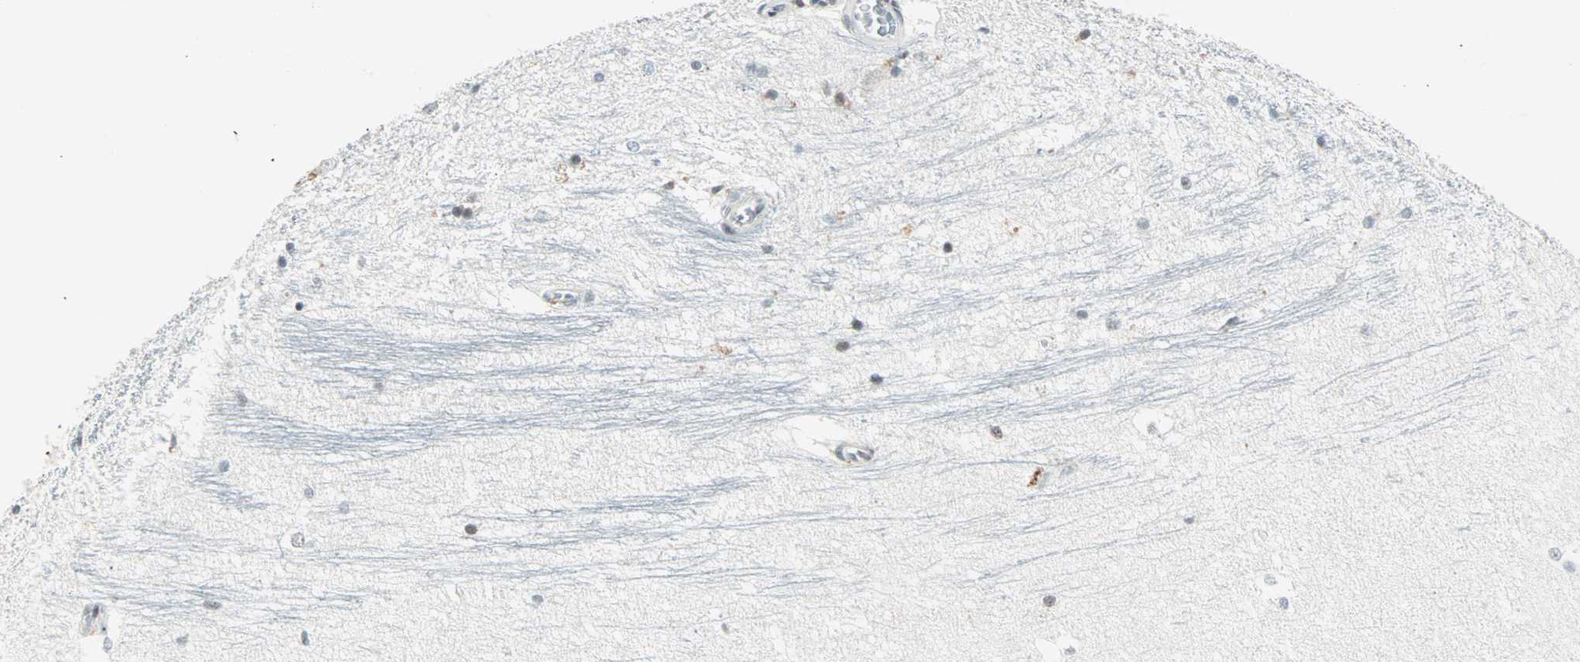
{"staining": {"intensity": "weak", "quantity": "<25%", "location": "nuclear"}, "tissue": "hippocampus", "cell_type": "Glial cells", "image_type": "normal", "snomed": [{"axis": "morphology", "description": "Normal tissue, NOS"}, {"axis": "topography", "description": "Hippocampus"}], "caption": "DAB immunohistochemical staining of normal hippocampus displays no significant expression in glial cells.", "gene": "SIN3A", "patient": {"sex": "female", "age": 19}}